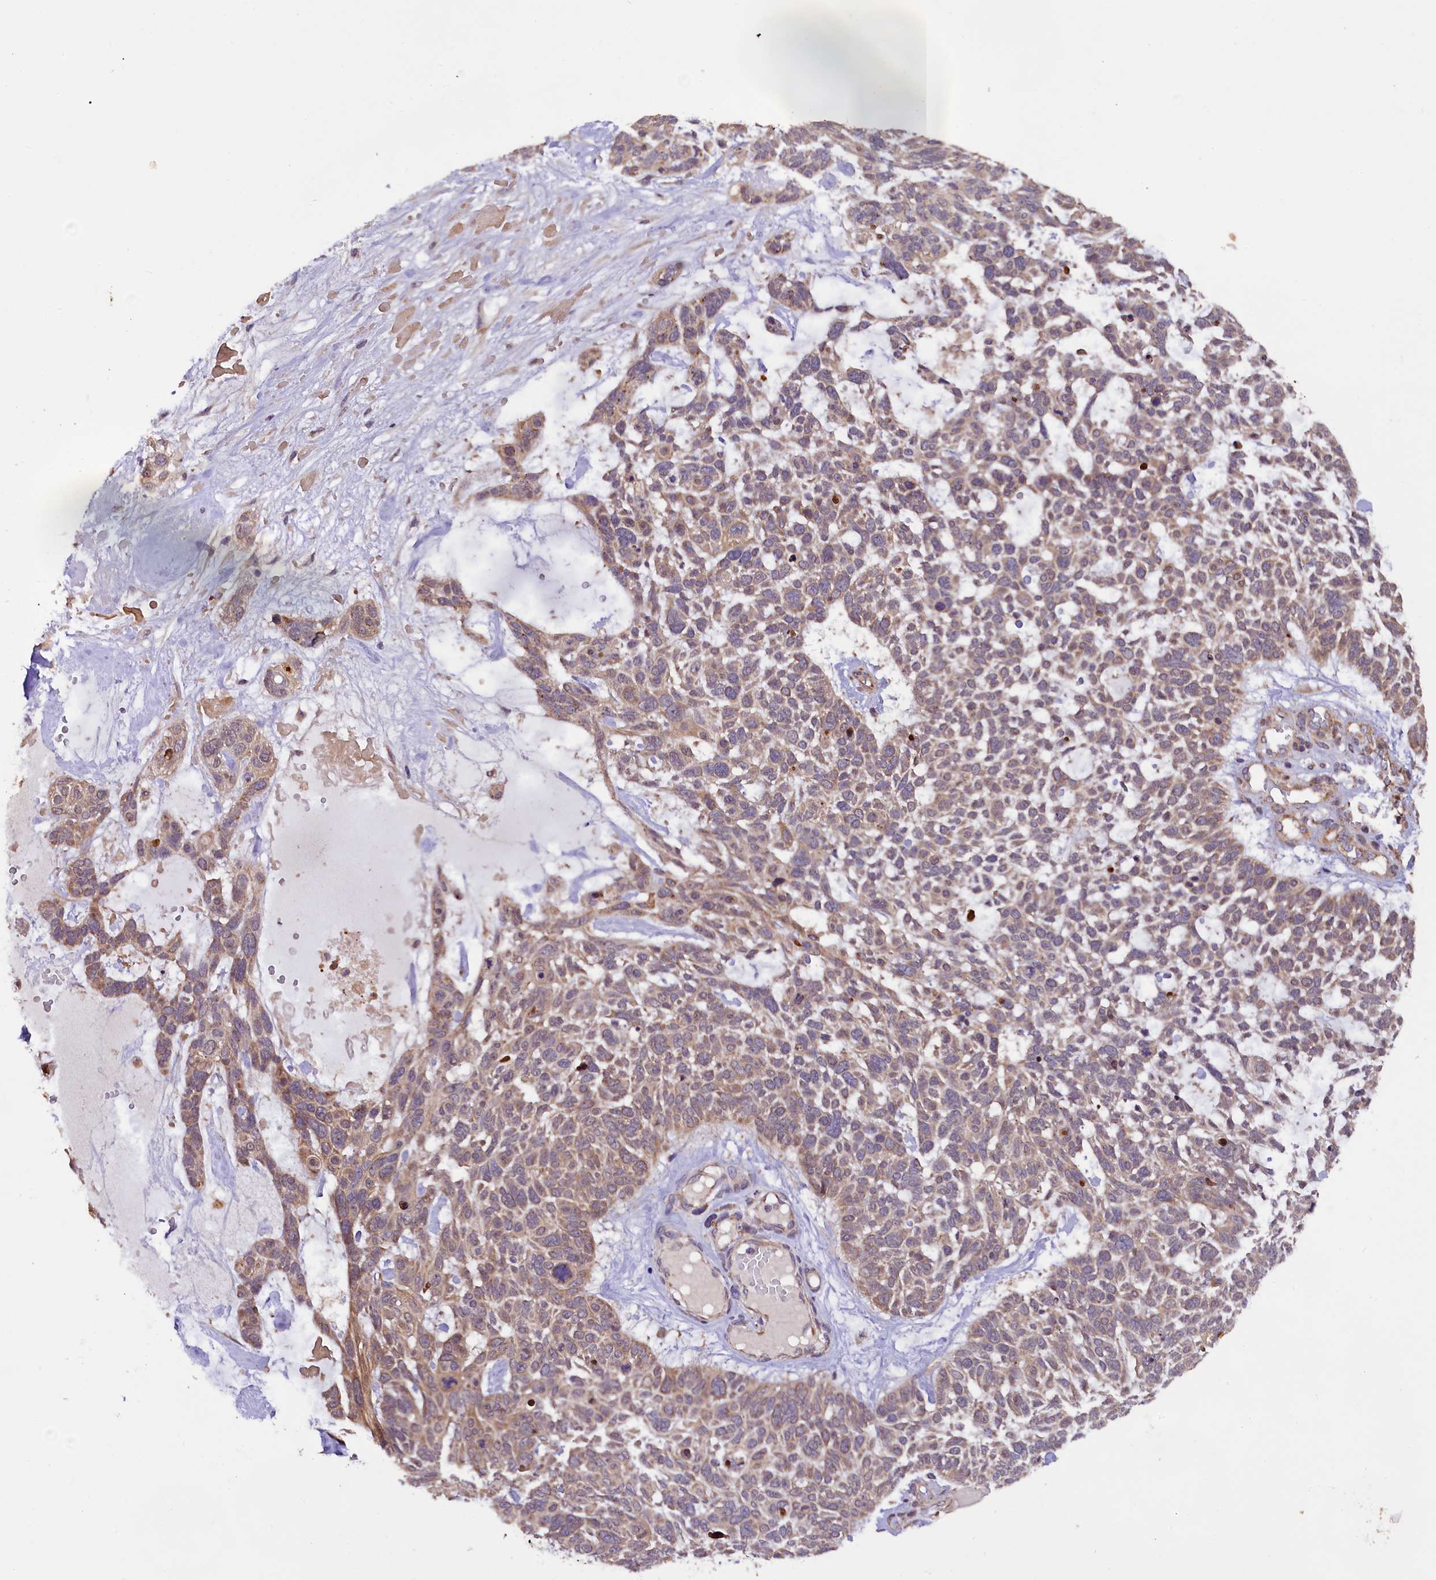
{"staining": {"intensity": "weak", "quantity": "25%-75%", "location": "cytoplasmic/membranous"}, "tissue": "skin cancer", "cell_type": "Tumor cells", "image_type": "cancer", "snomed": [{"axis": "morphology", "description": "Basal cell carcinoma"}, {"axis": "topography", "description": "Skin"}], "caption": "Immunohistochemical staining of skin basal cell carcinoma shows low levels of weak cytoplasmic/membranous staining in approximately 25%-75% of tumor cells. Nuclei are stained in blue.", "gene": "DOHH", "patient": {"sex": "male", "age": 88}}